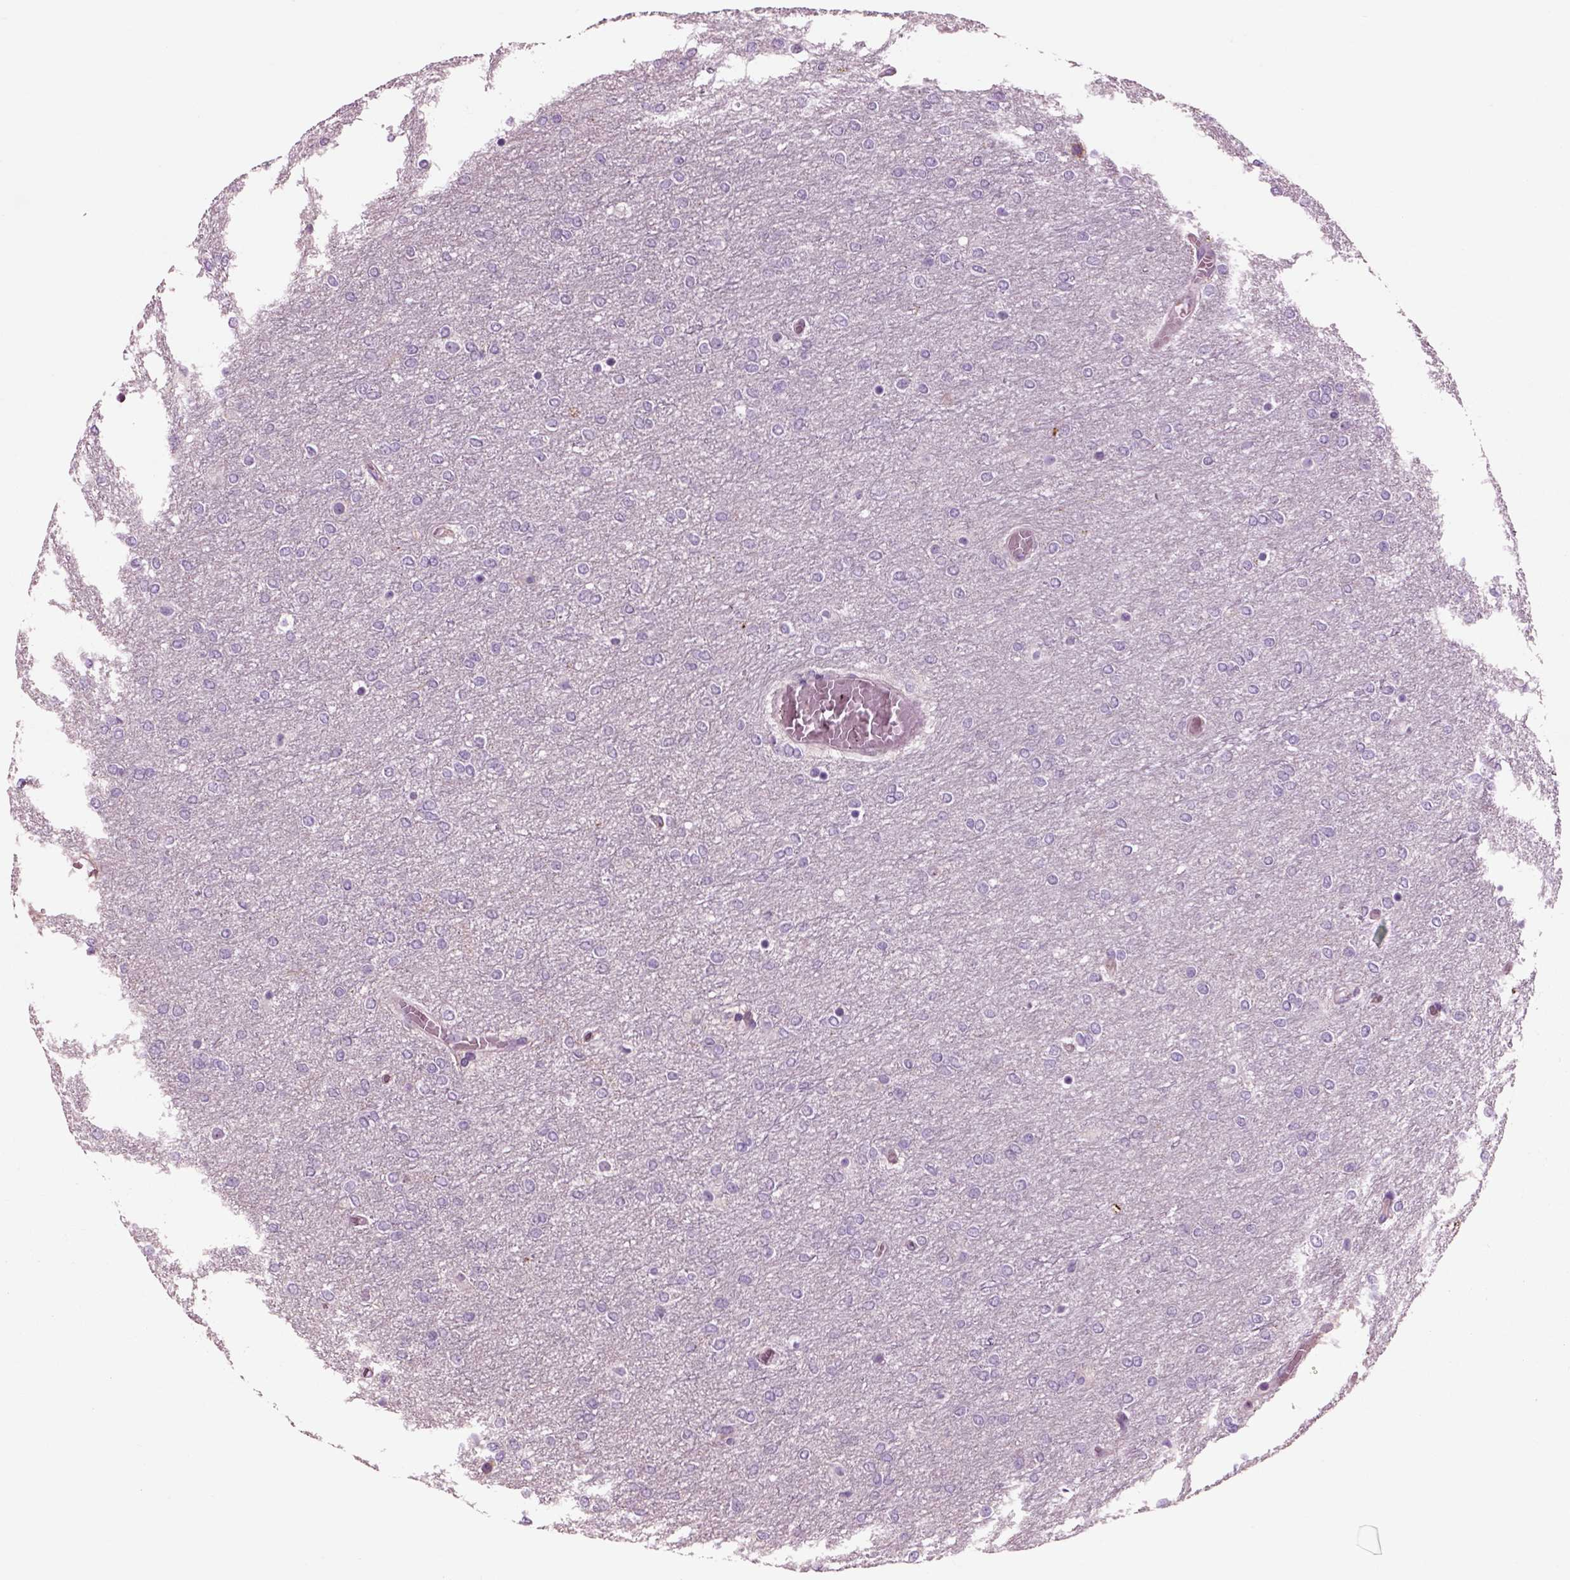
{"staining": {"intensity": "negative", "quantity": "none", "location": "none"}, "tissue": "glioma", "cell_type": "Tumor cells", "image_type": "cancer", "snomed": [{"axis": "morphology", "description": "Glioma, malignant, High grade"}, {"axis": "topography", "description": "Brain"}], "caption": "A high-resolution photomicrograph shows immunohistochemistry (IHC) staining of high-grade glioma (malignant), which shows no significant staining in tumor cells.", "gene": "CHGB", "patient": {"sex": "female", "age": 61}}